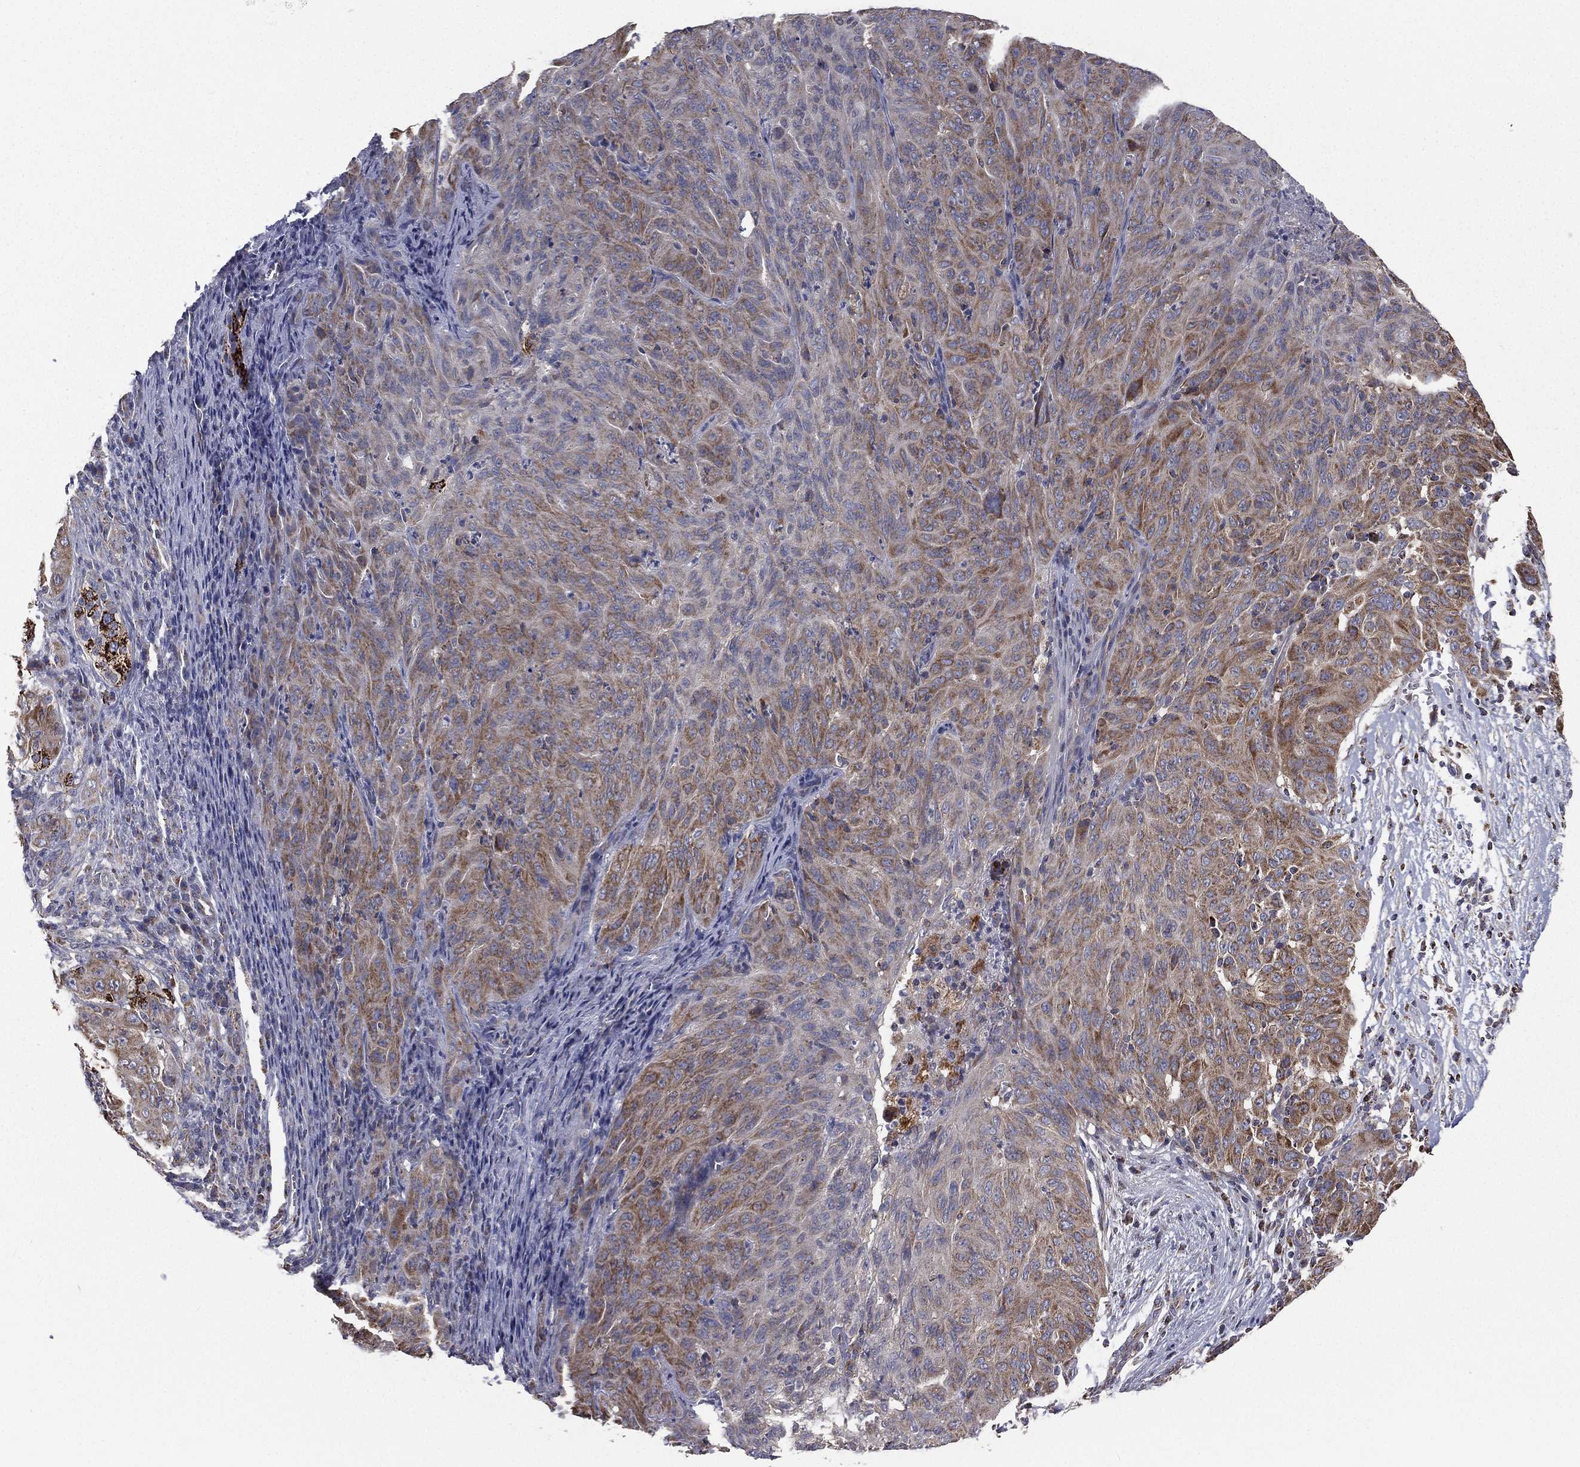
{"staining": {"intensity": "moderate", "quantity": ">75%", "location": "cytoplasmic/membranous"}, "tissue": "pancreatic cancer", "cell_type": "Tumor cells", "image_type": "cancer", "snomed": [{"axis": "morphology", "description": "Adenocarcinoma, NOS"}, {"axis": "topography", "description": "Pancreas"}], "caption": "An image of pancreatic adenocarcinoma stained for a protein shows moderate cytoplasmic/membranous brown staining in tumor cells. (DAB = brown stain, brightfield microscopy at high magnification).", "gene": "HADH", "patient": {"sex": "male", "age": 63}}